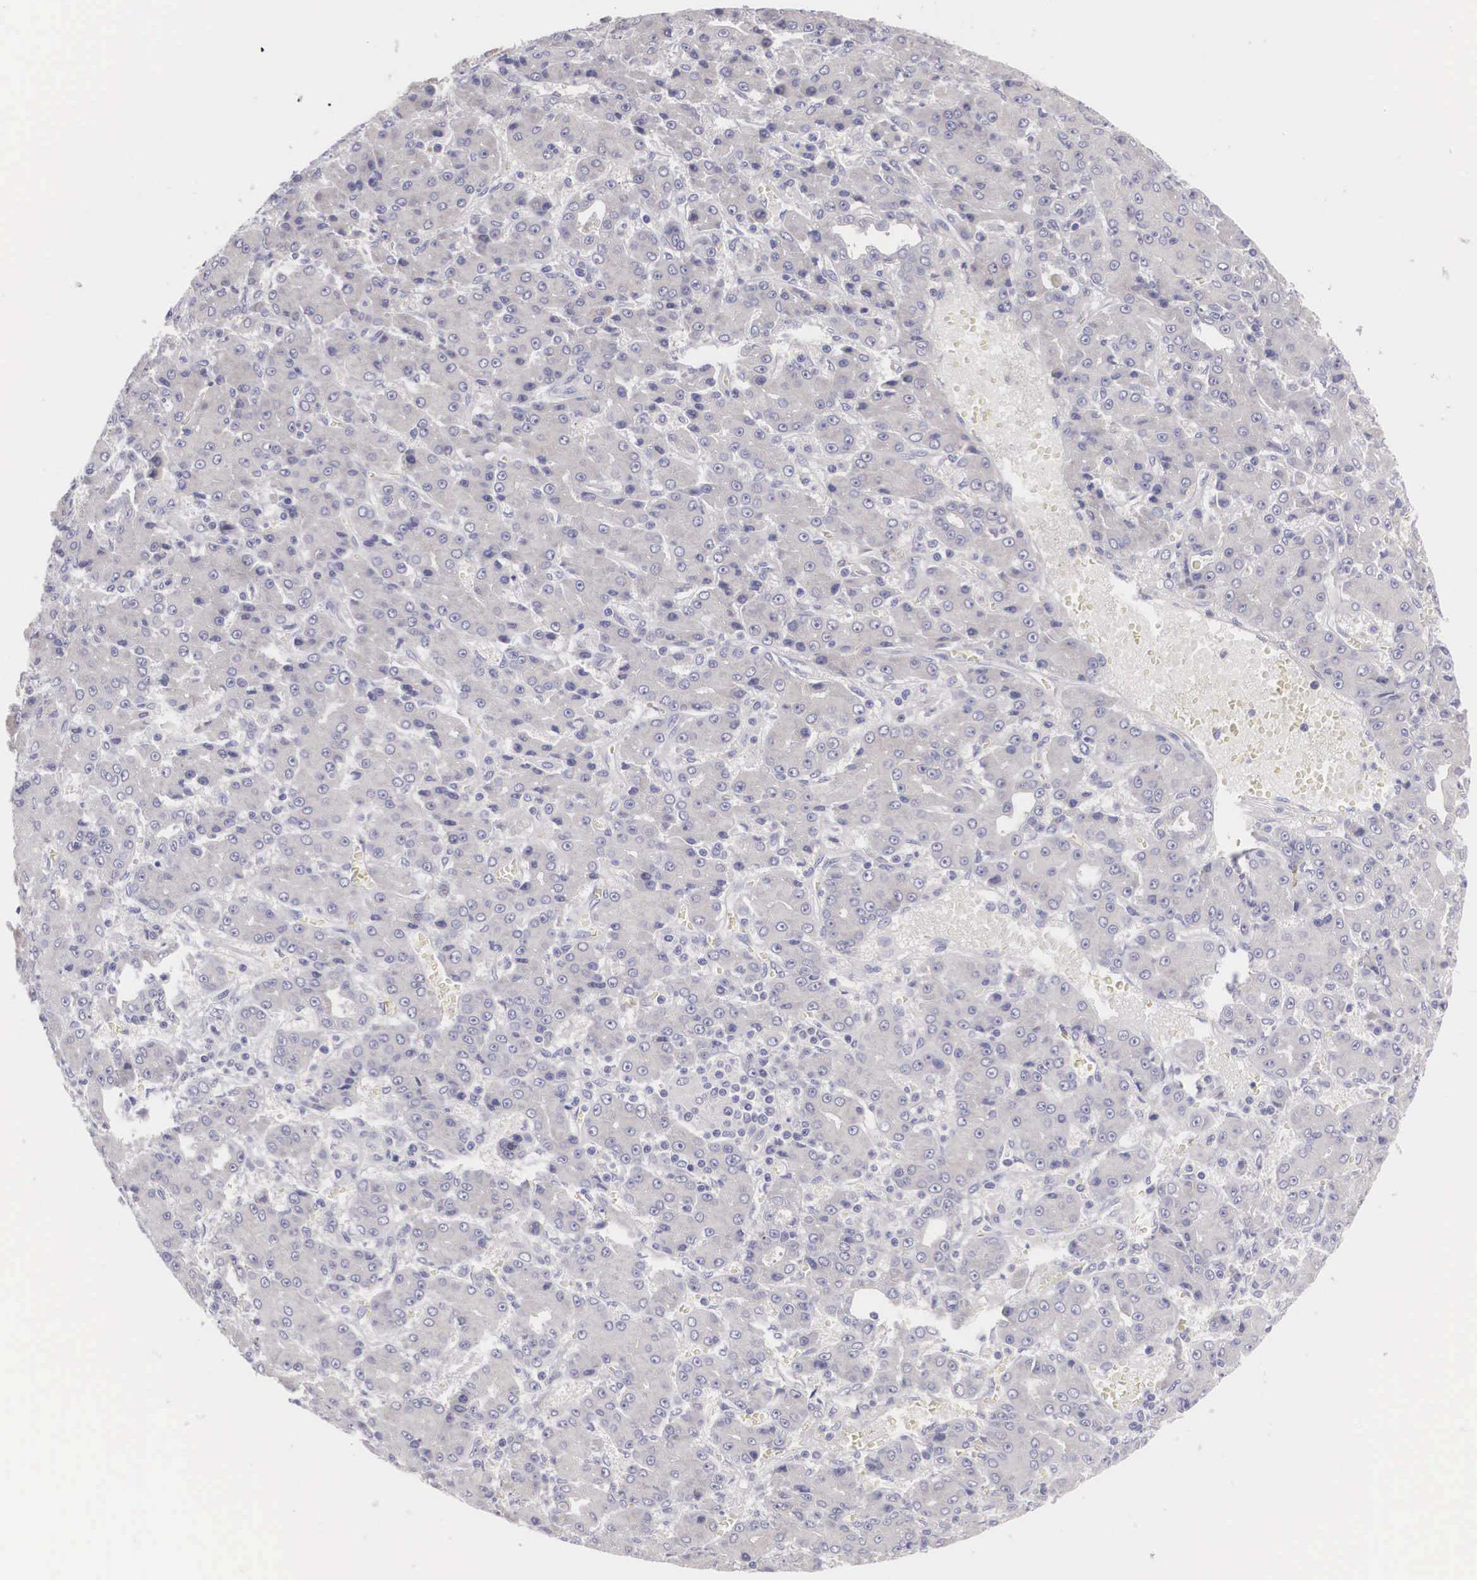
{"staining": {"intensity": "negative", "quantity": "none", "location": "none"}, "tissue": "liver cancer", "cell_type": "Tumor cells", "image_type": "cancer", "snomed": [{"axis": "morphology", "description": "Carcinoma, Hepatocellular, NOS"}, {"axis": "topography", "description": "Liver"}], "caption": "The micrograph exhibits no significant staining in tumor cells of liver cancer.", "gene": "TXLNG", "patient": {"sex": "male", "age": 69}}